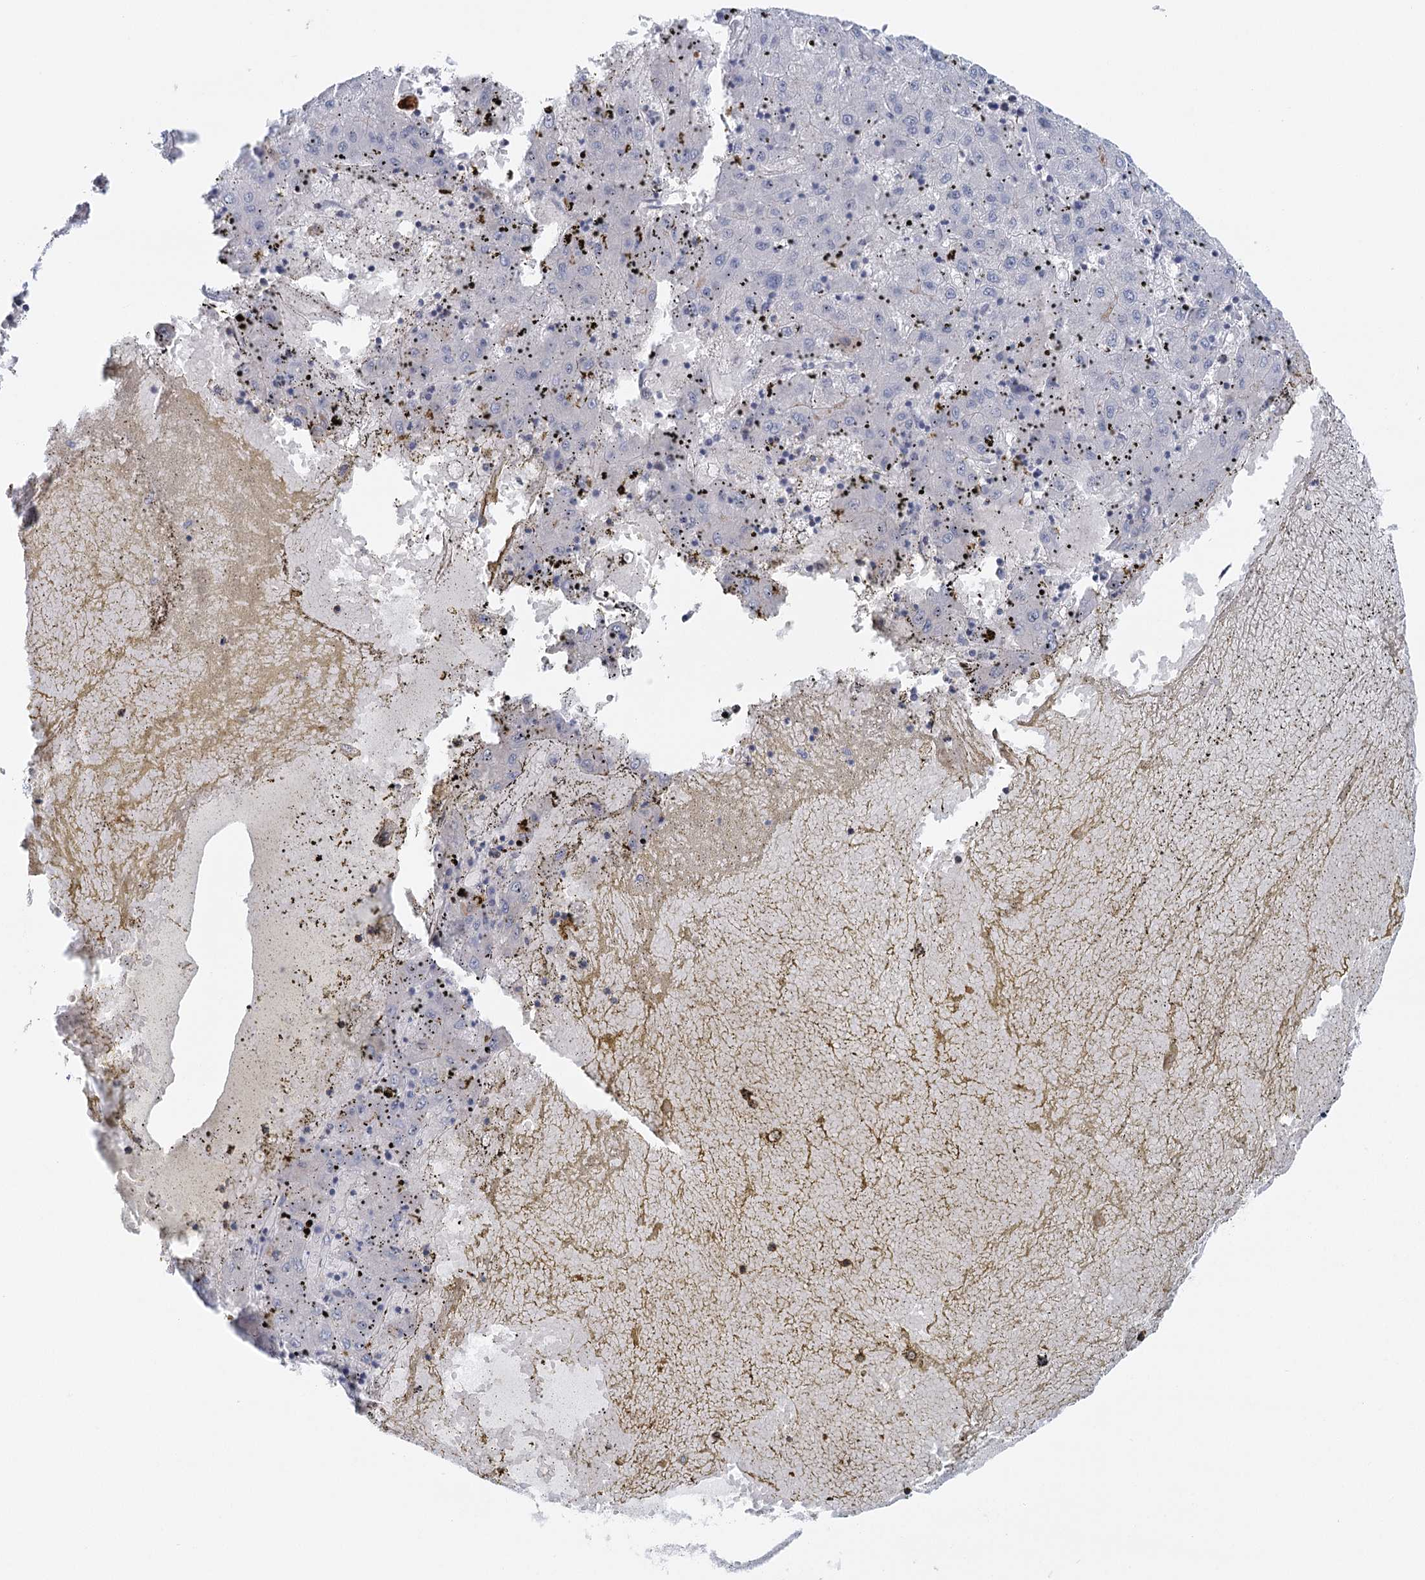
{"staining": {"intensity": "negative", "quantity": "none", "location": "none"}, "tissue": "liver cancer", "cell_type": "Tumor cells", "image_type": "cancer", "snomed": [{"axis": "morphology", "description": "Carcinoma, Hepatocellular, NOS"}, {"axis": "topography", "description": "Liver"}], "caption": "Tumor cells show no significant expression in hepatocellular carcinoma (liver).", "gene": "GPATCH11", "patient": {"sex": "male", "age": 72}}